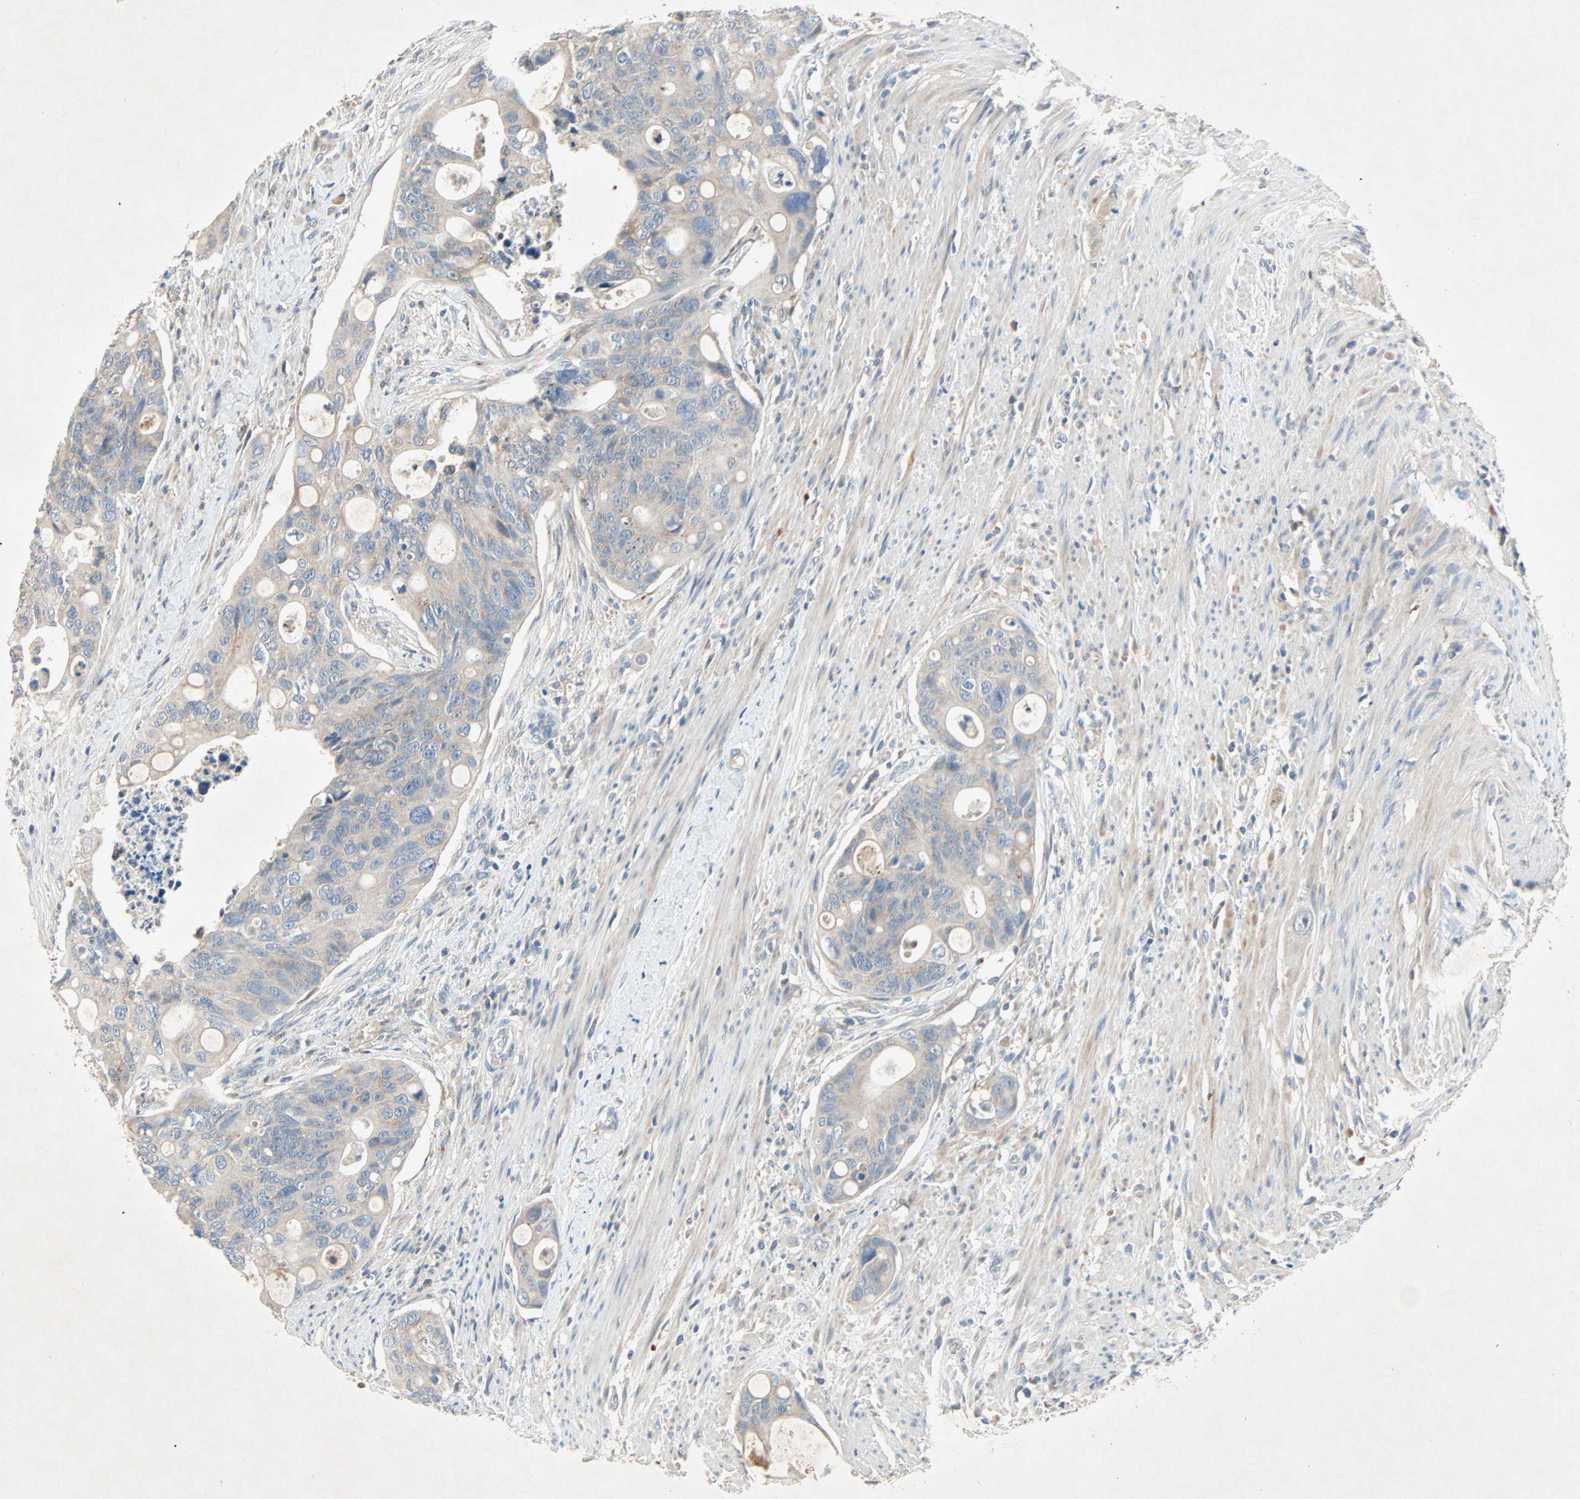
{"staining": {"intensity": "weak", "quantity": "25%-75%", "location": "cytoplasmic/membranous"}, "tissue": "colorectal cancer", "cell_type": "Tumor cells", "image_type": "cancer", "snomed": [{"axis": "morphology", "description": "Adenocarcinoma, NOS"}, {"axis": "topography", "description": "Colon"}], "caption": "Colorectal cancer (adenocarcinoma) stained for a protein (brown) demonstrates weak cytoplasmic/membranous positive expression in about 25%-75% of tumor cells.", "gene": "XYLT1", "patient": {"sex": "female", "age": 57}}